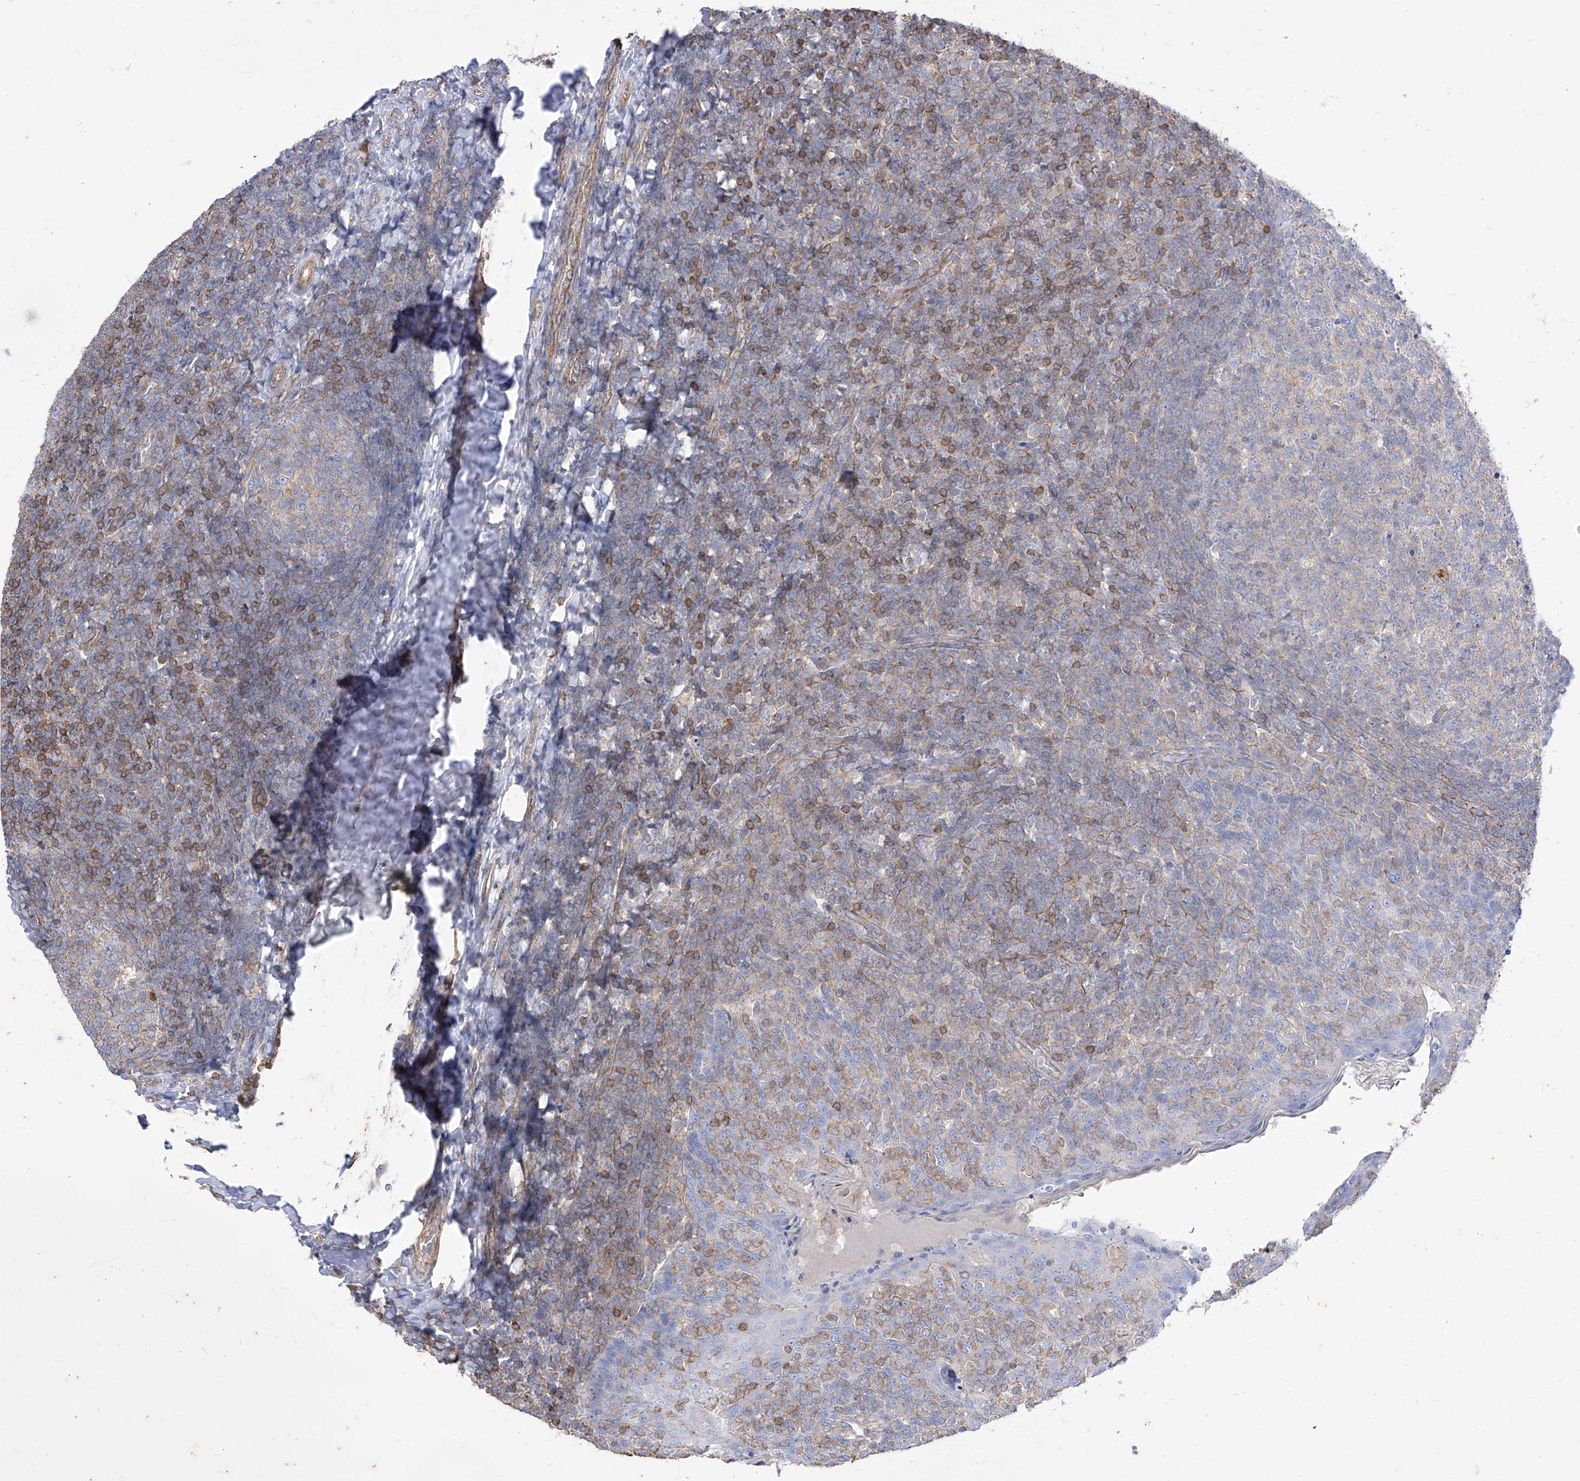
{"staining": {"intensity": "negative", "quantity": "none", "location": "none"}, "tissue": "tonsil", "cell_type": "Germinal center cells", "image_type": "normal", "snomed": [{"axis": "morphology", "description": "Normal tissue, NOS"}, {"axis": "topography", "description": "Tonsil"}], "caption": "The micrograph shows no staining of germinal center cells in normal tonsil. The staining was performed using DAB to visualize the protein expression in brown, while the nuclei were stained in blue with hematoxylin (Magnification: 20x).", "gene": "C1orf74", "patient": {"sex": "female", "age": 19}}